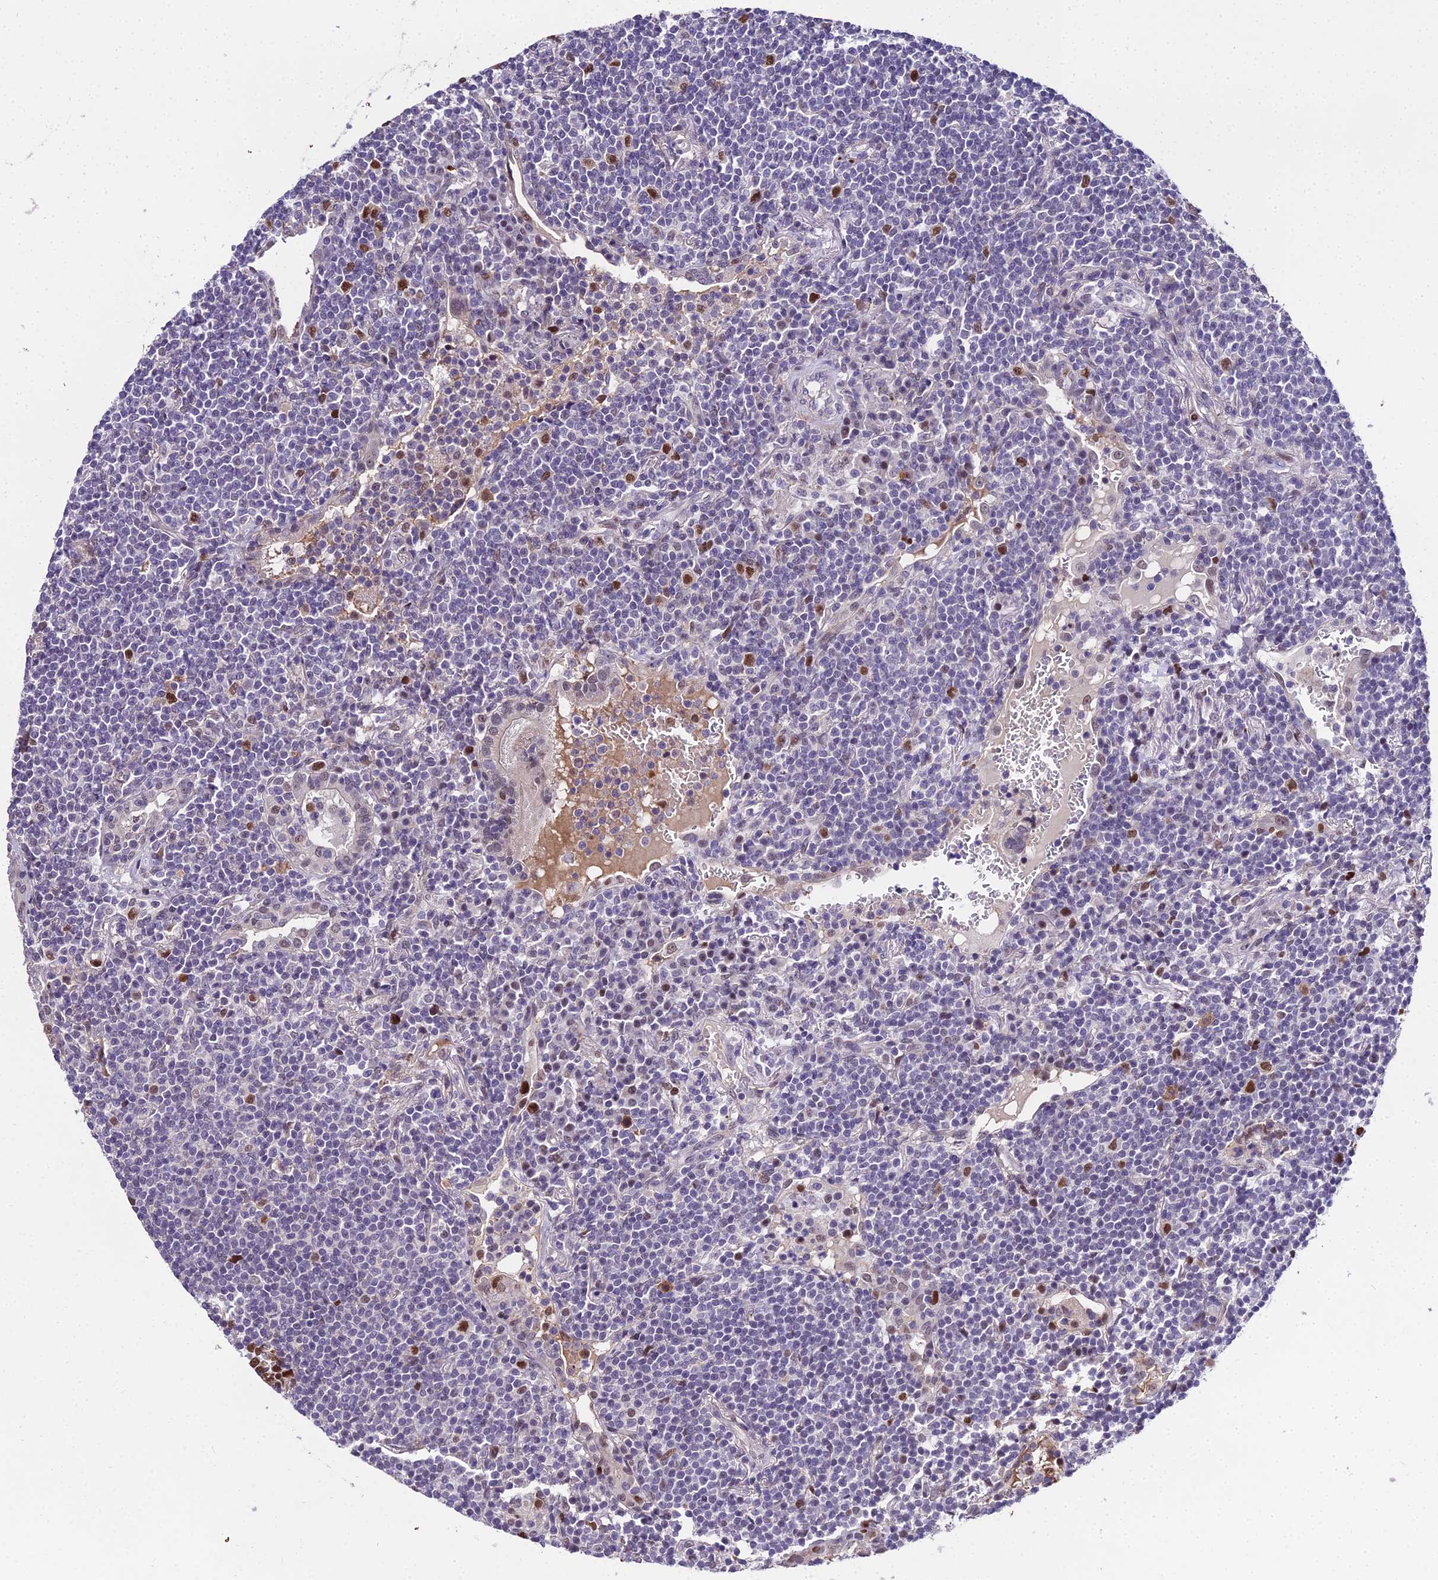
{"staining": {"intensity": "negative", "quantity": "none", "location": "none"}, "tissue": "lymphoma", "cell_type": "Tumor cells", "image_type": "cancer", "snomed": [{"axis": "morphology", "description": "Malignant lymphoma, non-Hodgkin's type, Low grade"}, {"axis": "topography", "description": "Lung"}], "caption": "The IHC image has no significant positivity in tumor cells of lymphoma tissue. (DAB immunohistochemistry, high magnification).", "gene": "TRIML2", "patient": {"sex": "female", "age": 71}}